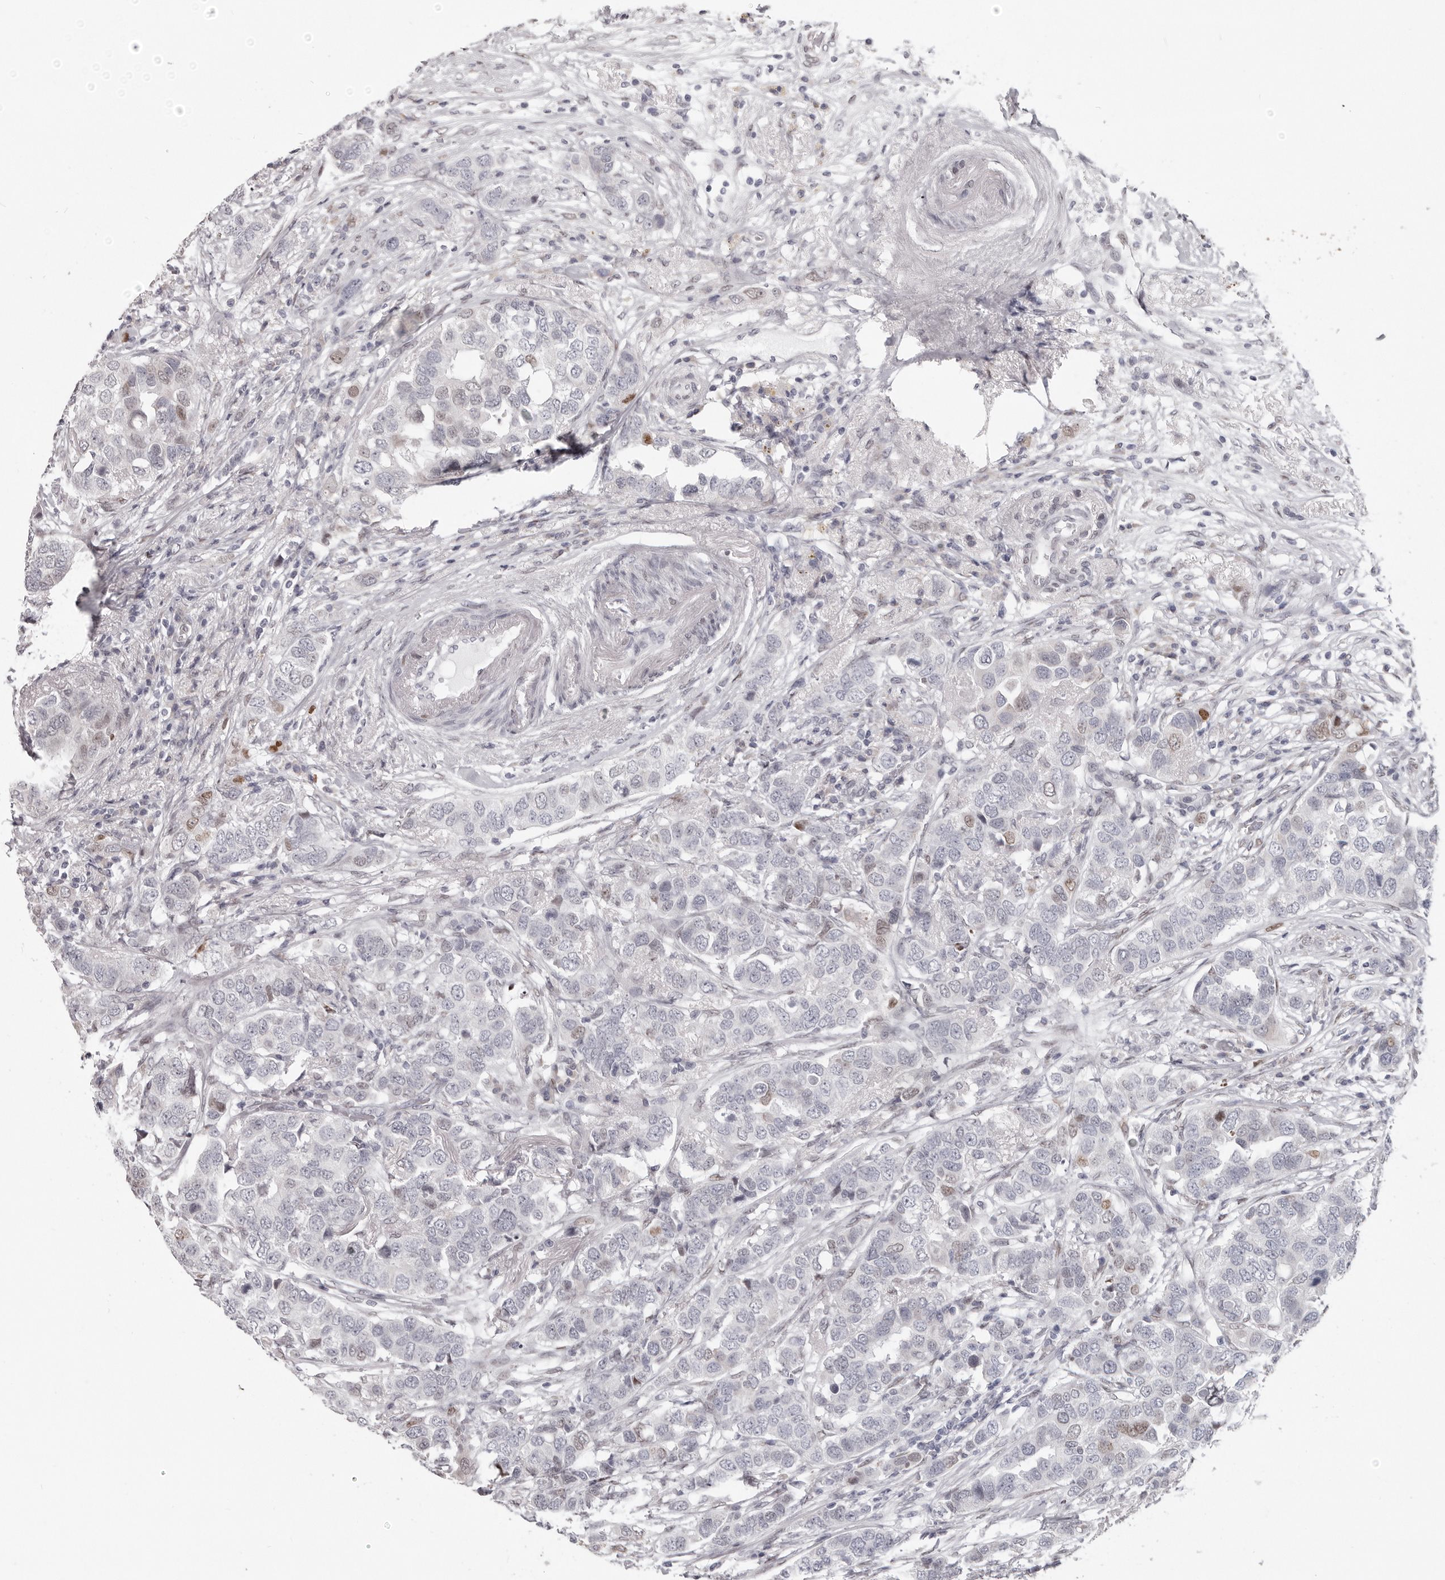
{"staining": {"intensity": "weak", "quantity": "<25%", "location": "nuclear"}, "tissue": "breast cancer", "cell_type": "Tumor cells", "image_type": "cancer", "snomed": [{"axis": "morphology", "description": "Duct carcinoma"}, {"axis": "topography", "description": "Breast"}], "caption": "High power microscopy photomicrograph of an immunohistochemistry (IHC) histopathology image of breast cancer (infiltrating ductal carcinoma), revealing no significant positivity in tumor cells.", "gene": "SRP19", "patient": {"sex": "female", "age": 50}}